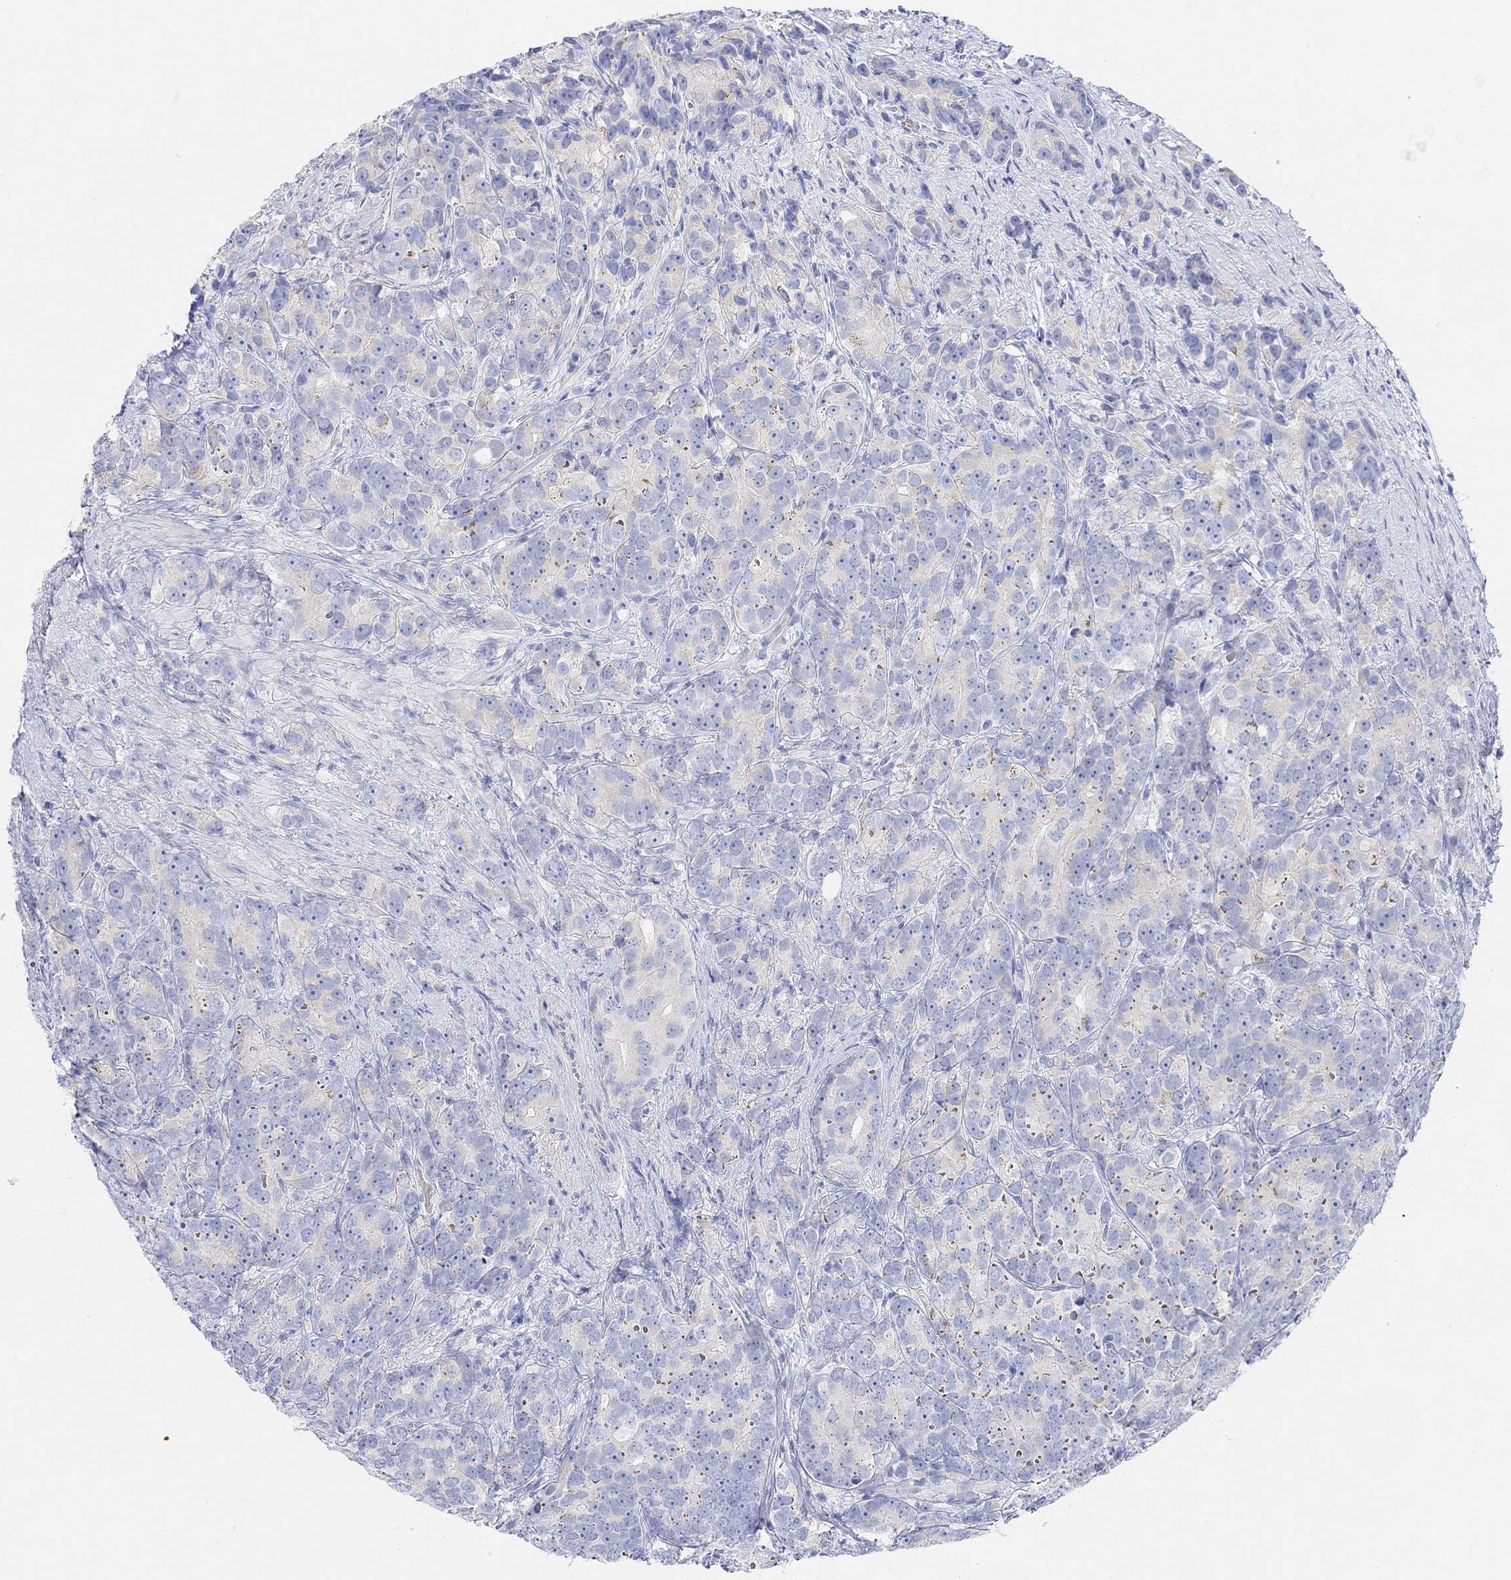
{"staining": {"intensity": "negative", "quantity": "none", "location": "none"}, "tissue": "prostate cancer", "cell_type": "Tumor cells", "image_type": "cancer", "snomed": [{"axis": "morphology", "description": "Adenocarcinoma, High grade"}, {"axis": "topography", "description": "Prostate"}], "caption": "A photomicrograph of human high-grade adenocarcinoma (prostate) is negative for staining in tumor cells.", "gene": "RETNLB", "patient": {"sex": "male", "age": 90}}